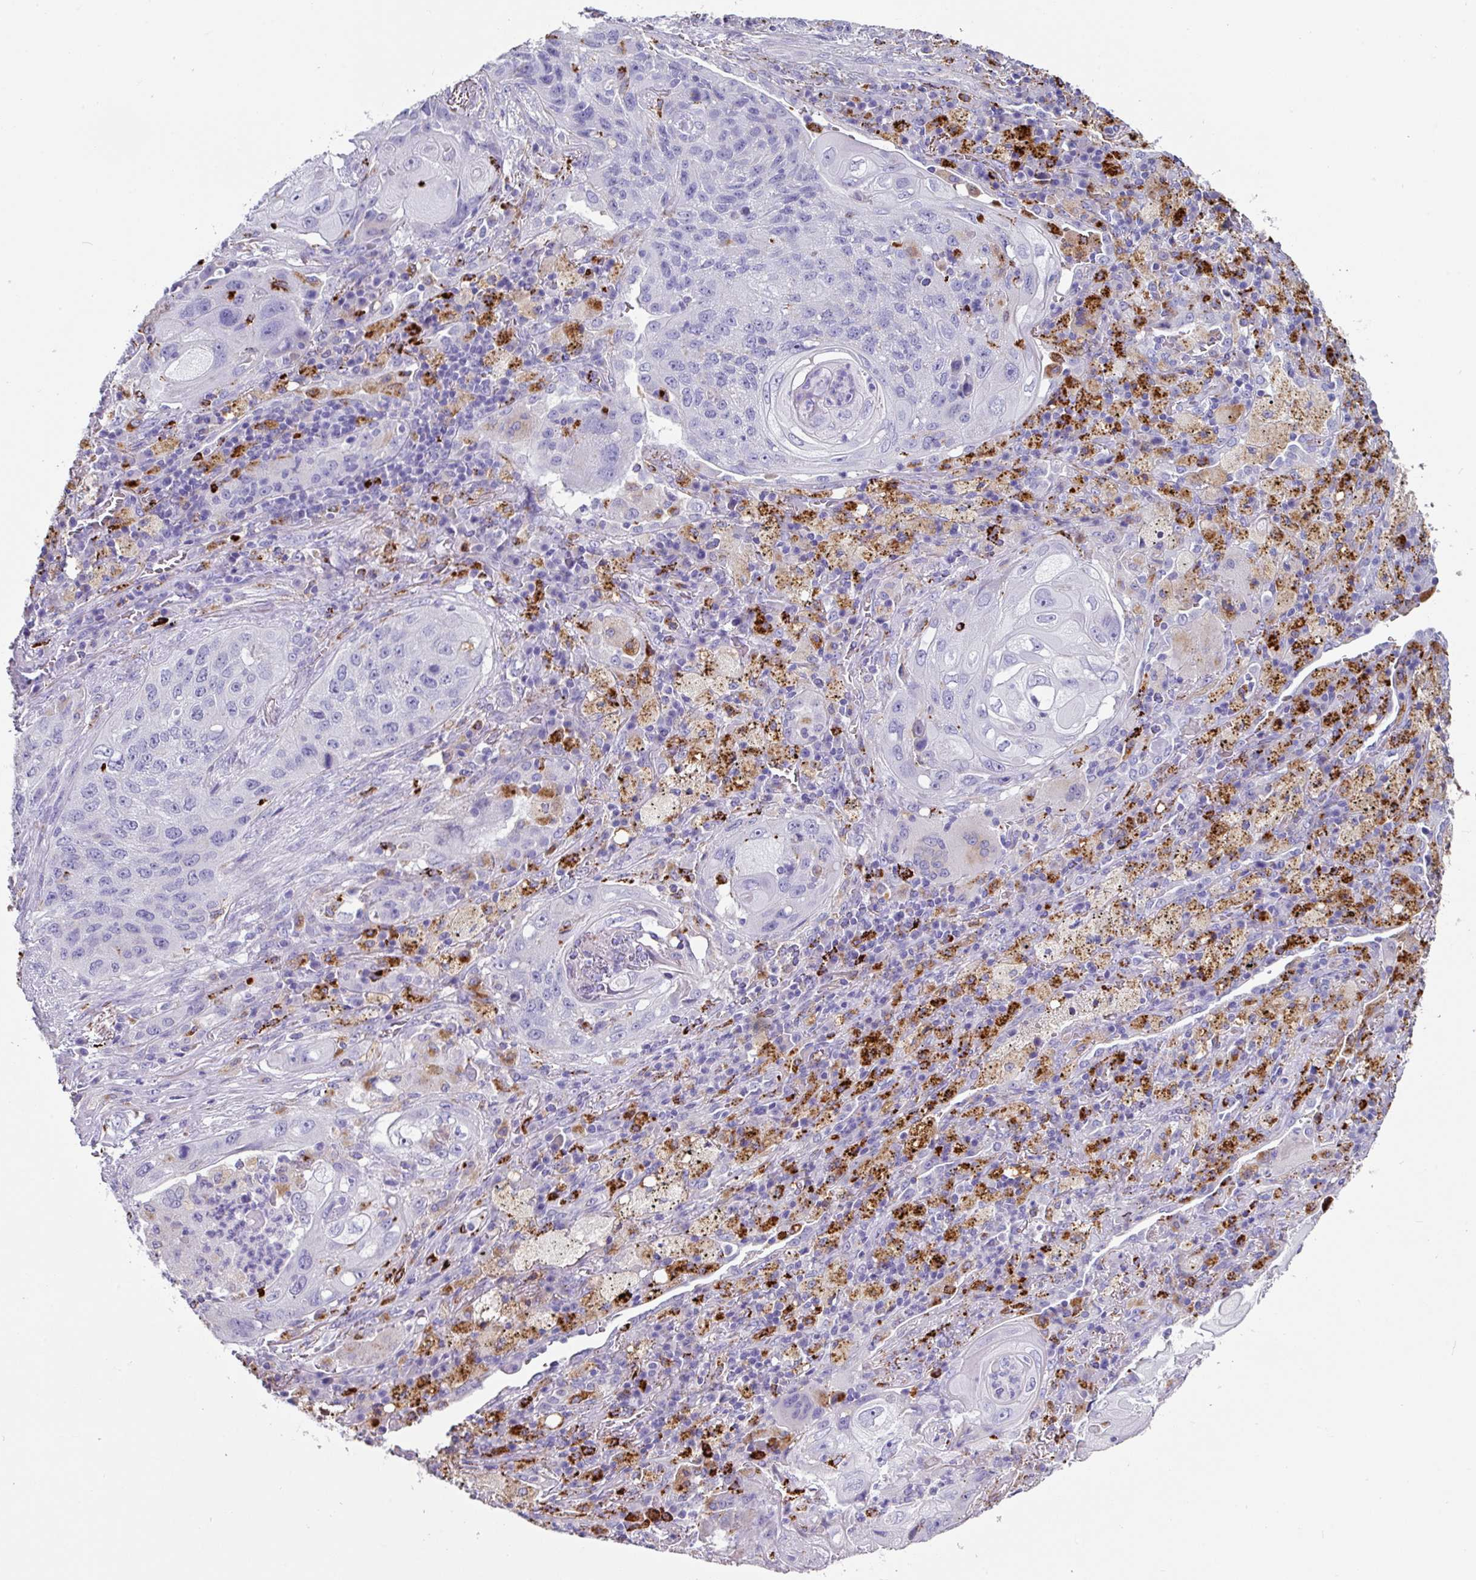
{"staining": {"intensity": "negative", "quantity": "none", "location": "none"}, "tissue": "lung cancer", "cell_type": "Tumor cells", "image_type": "cancer", "snomed": [{"axis": "morphology", "description": "Squamous cell carcinoma, NOS"}, {"axis": "topography", "description": "Lung"}], "caption": "High magnification brightfield microscopy of lung squamous cell carcinoma stained with DAB (brown) and counterstained with hematoxylin (blue): tumor cells show no significant staining.", "gene": "CPVL", "patient": {"sex": "female", "age": 63}}